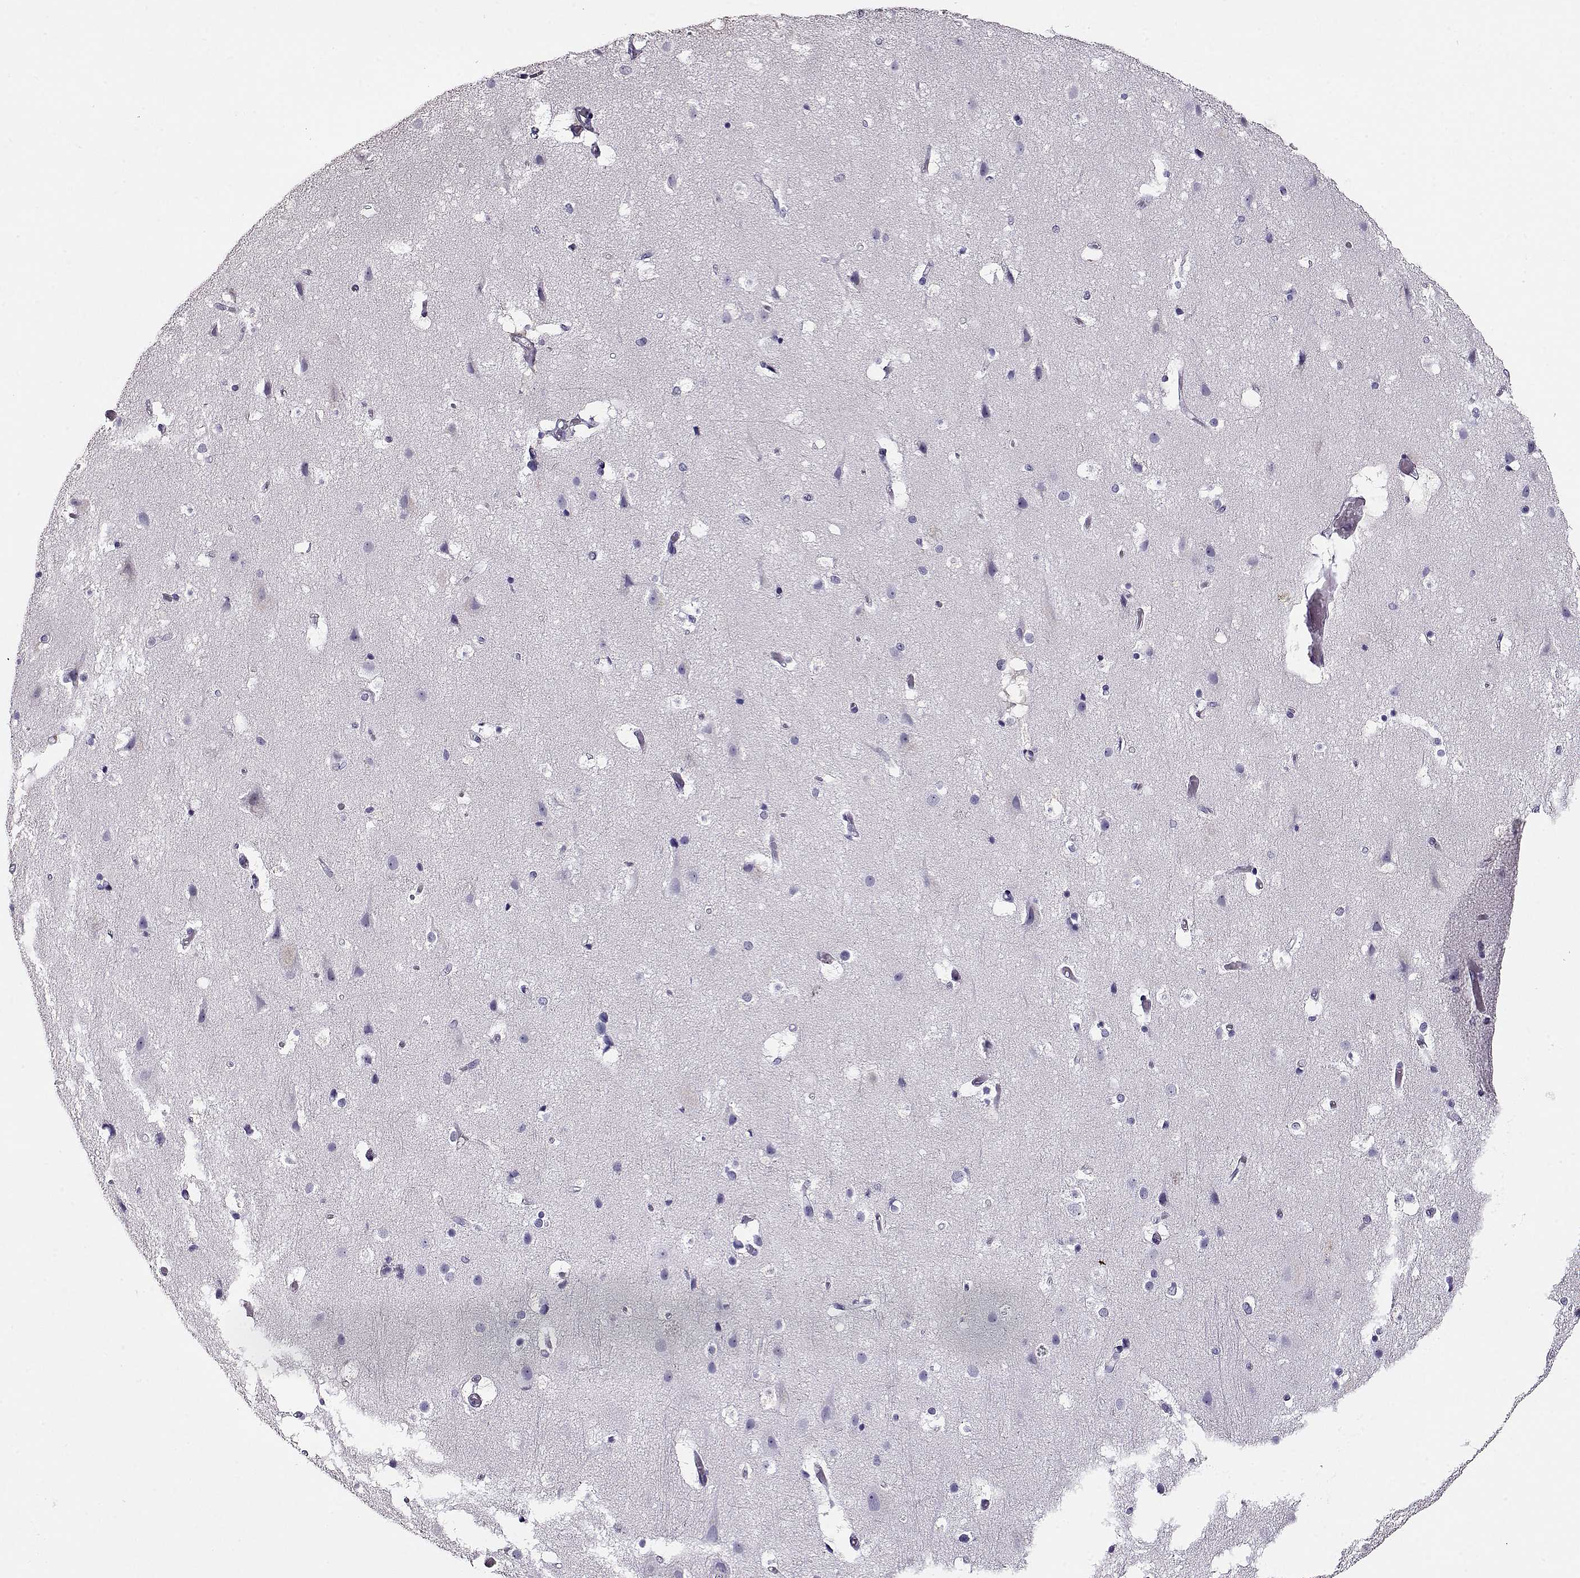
{"staining": {"intensity": "negative", "quantity": "none", "location": "none"}, "tissue": "cerebral cortex", "cell_type": "Endothelial cells", "image_type": "normal", "snomed": [{"axis": "morphology", "description": "Normal tissue, NOS"}, {"axis": "topography", "description": "Cerebral cortex"}], "caption": "An immunohistochemistry (IHC) photomicrograph of benign cerebral cortex is shown. There is no staining in endothelial cells of cerebral cortex. Nuclei are stained in blue.", "gene": "CCR8", "patient": {"sex": "female", "age": 52}}